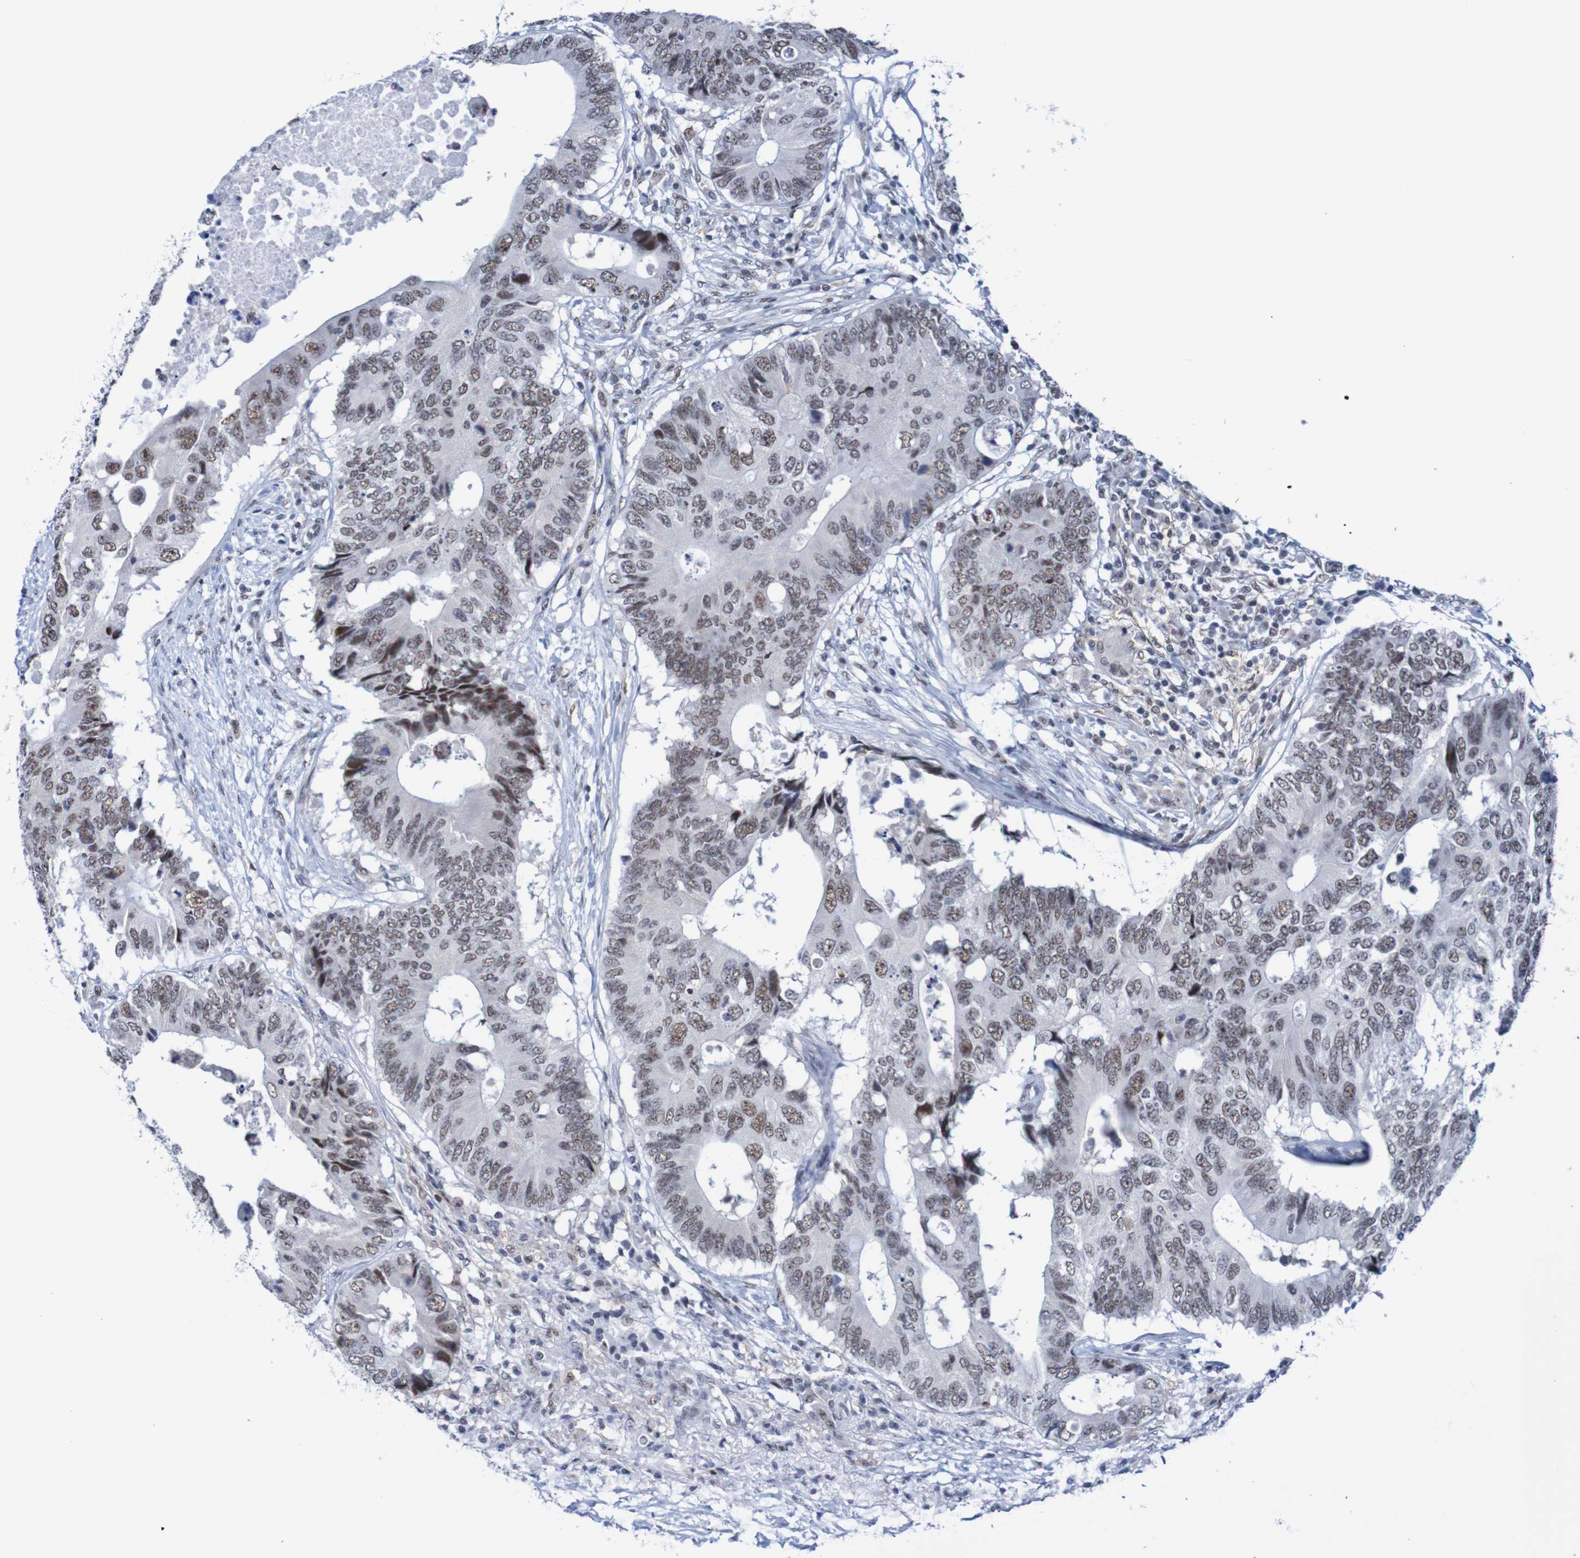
{"staining": {"intensity": "weak", "quantity": ">75%", "location": "nuclear"}, "tissue": "colorectal cancer", "cell_type": "Tumor cells", "image_type": "cancer", "snomed": [{"axis": "morphology", "description": "Adenocarcinoma, NOS"}, {"axis": "topography", "description": "Colon"}], "caption": "Colorectal cancer (adenocarcinoma) stained with DAB (3,3'-diaminobenzidine) immunohistochemistry (IHC) exhibits low levels of weak nuclear positivity in about >75% of tumor cells. (Brightfield microscopy of DAB IHC at high magnification).", "gene": "CDC5L", "patient": {"sex": "male", "age": 71}}